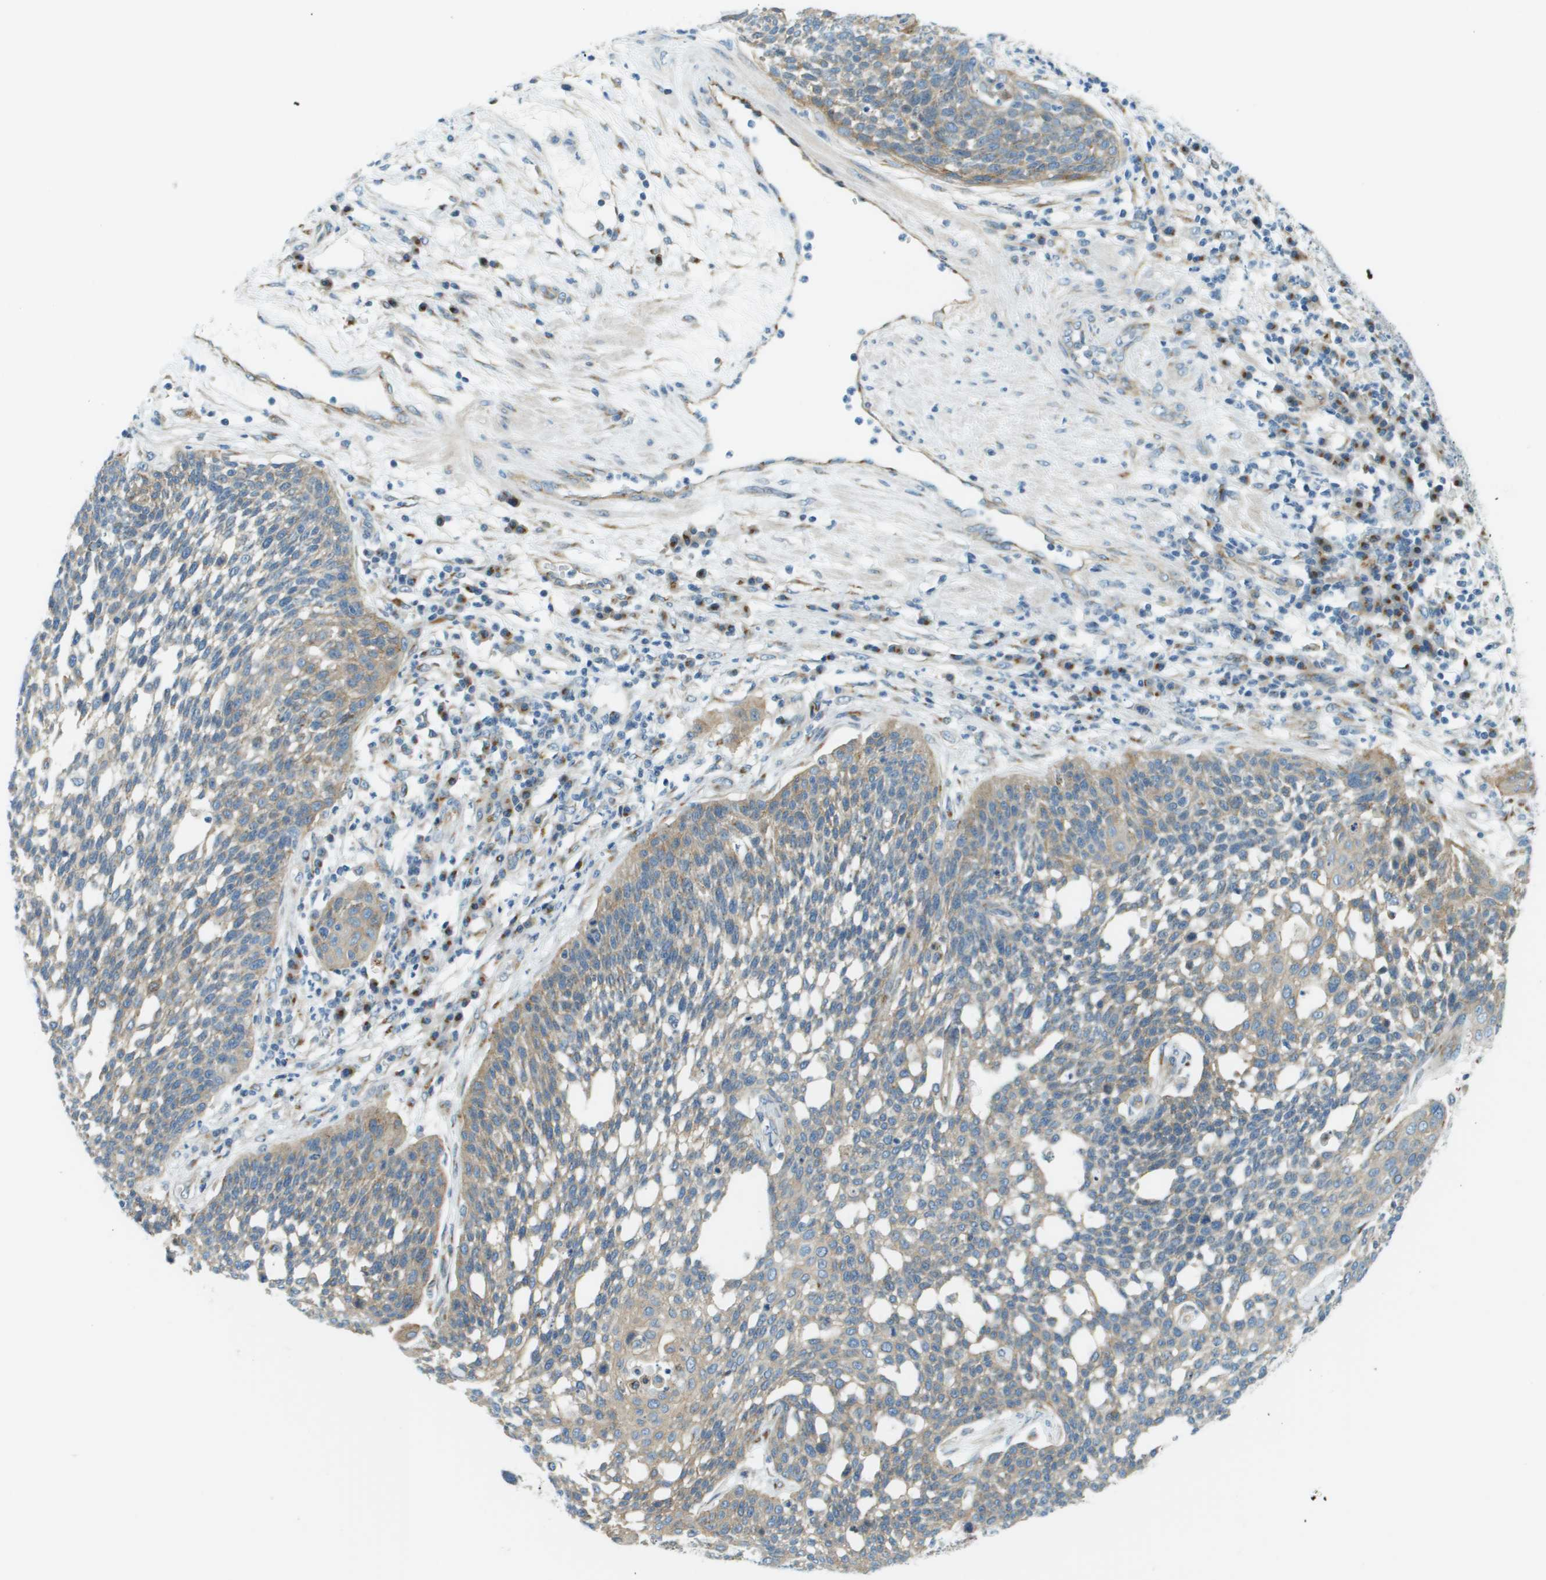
{"staining": {"intensity": "weak", "quantity": ">75%", "location": "cytoplasmic/membranous"}, "tissue": "cervical cancer", "cell_type": "Tumor cells", "image_type": "cancer", "snomed": [{"axis": "morphology", "description": "Squamous cell carcinoma, NOS"}, {"axis": "topography", "description": "Cervix"}], "caption": "Cervical cancer stained with immunohistochemistry demonstrates weak cytoplasmic/membranous expression in about >75% of tumor cells.", "gene": "ACBD3", "patient": {"sex": "female", "age": 34}}